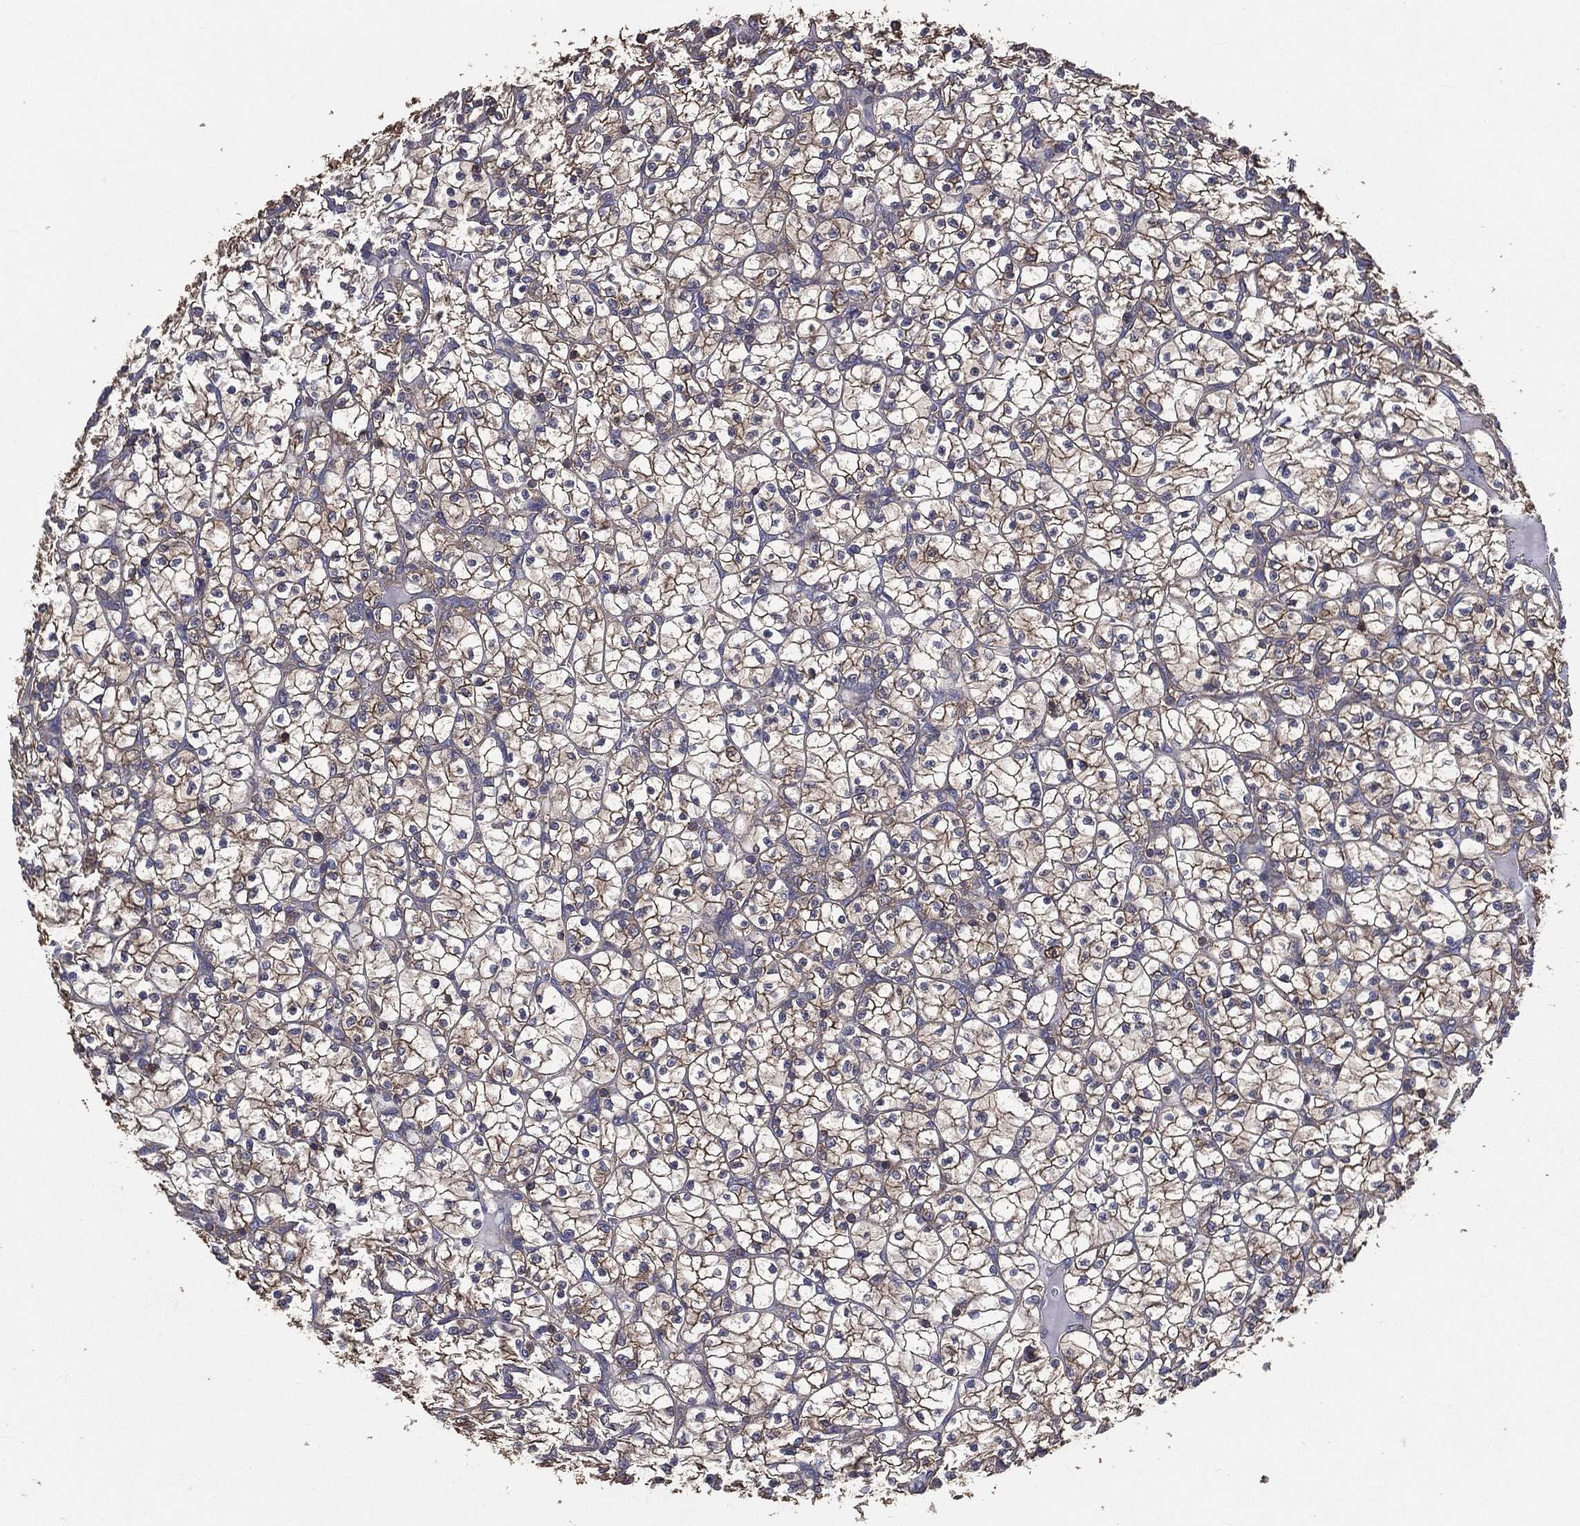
{"staining": {"intensity": "moderate", "quantity": ">75%", "location": "cytoplasmic/membranous"}, "tissue": "renal cancer", "cell_type": "Tumor cells", "image_type": "cancer", "snomed": [{"axis": "morphology", "description": "Adenocarcinoma, NOS"}, {"axis": "topography", "description": "Kidney"}], "caption": "Immunohistochemistry (IHC) micrograph of human renal cancer (adenocarcinoma) stained for a protein (brown), which reveals medium levels of moderate cytoplasmic/membranous staining in approximately >75% of tumor cells.", "gene": "SARS1", "patient": {"sex": "female", "age": 89}}